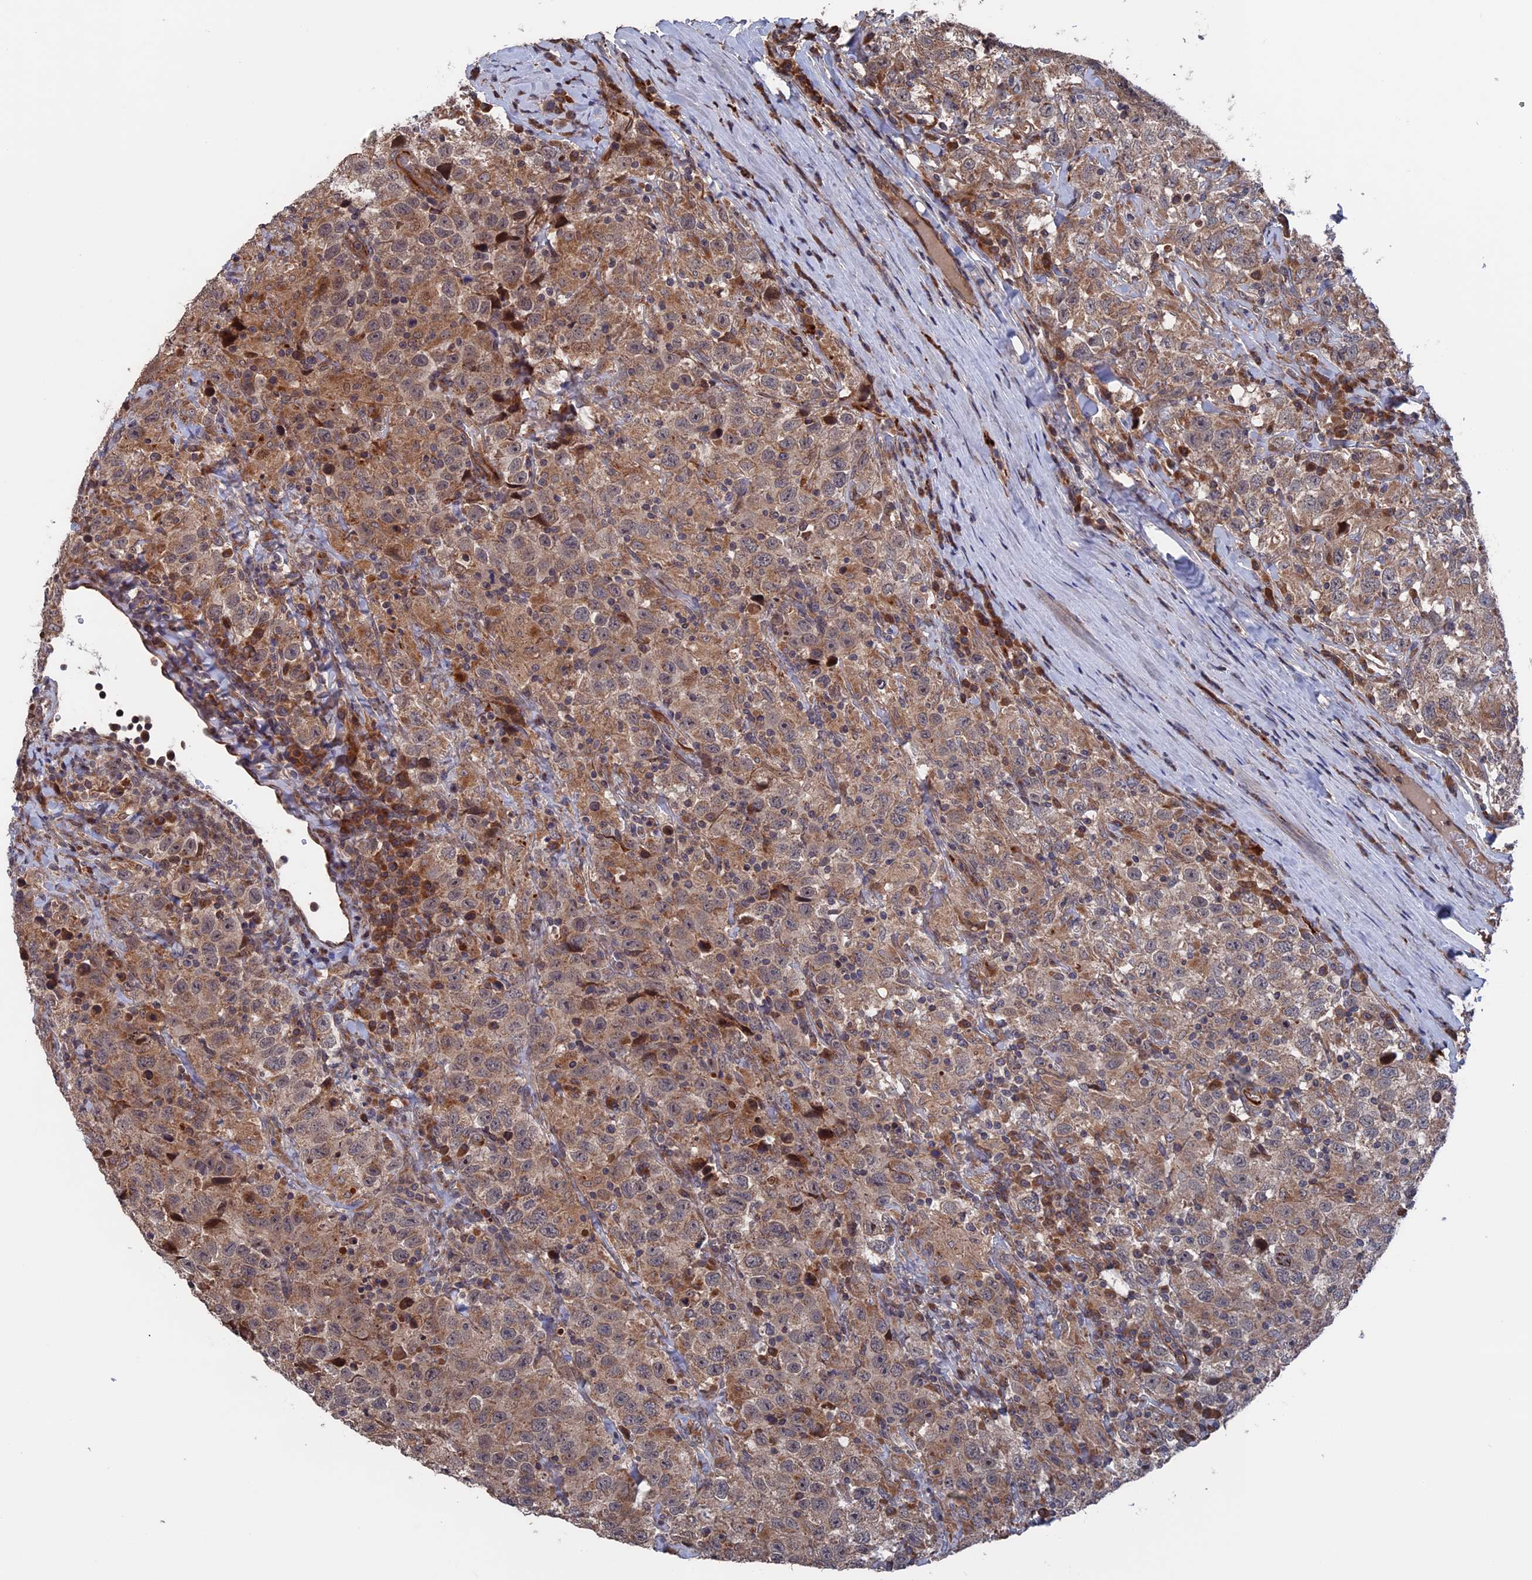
{"staining": {"intensity": "moderate", "quantity": ">75%", "location": "cytoplasmic/membranous"}, "tissue": "testis cancer", "cell_type": "Tumor cells", "image_type": "cancer", "snomed": [{"axis": "morphology", "description": "Seminoma, NOS"}, {"axis": "topography", "description": "Testis"}], "caption": "Human seminoma (testis) stained with a protein marker demonstrates moderate staining in tumor cells.", "gene": "PLA2G15", "patient": {"sex": "male", "age": 41}}